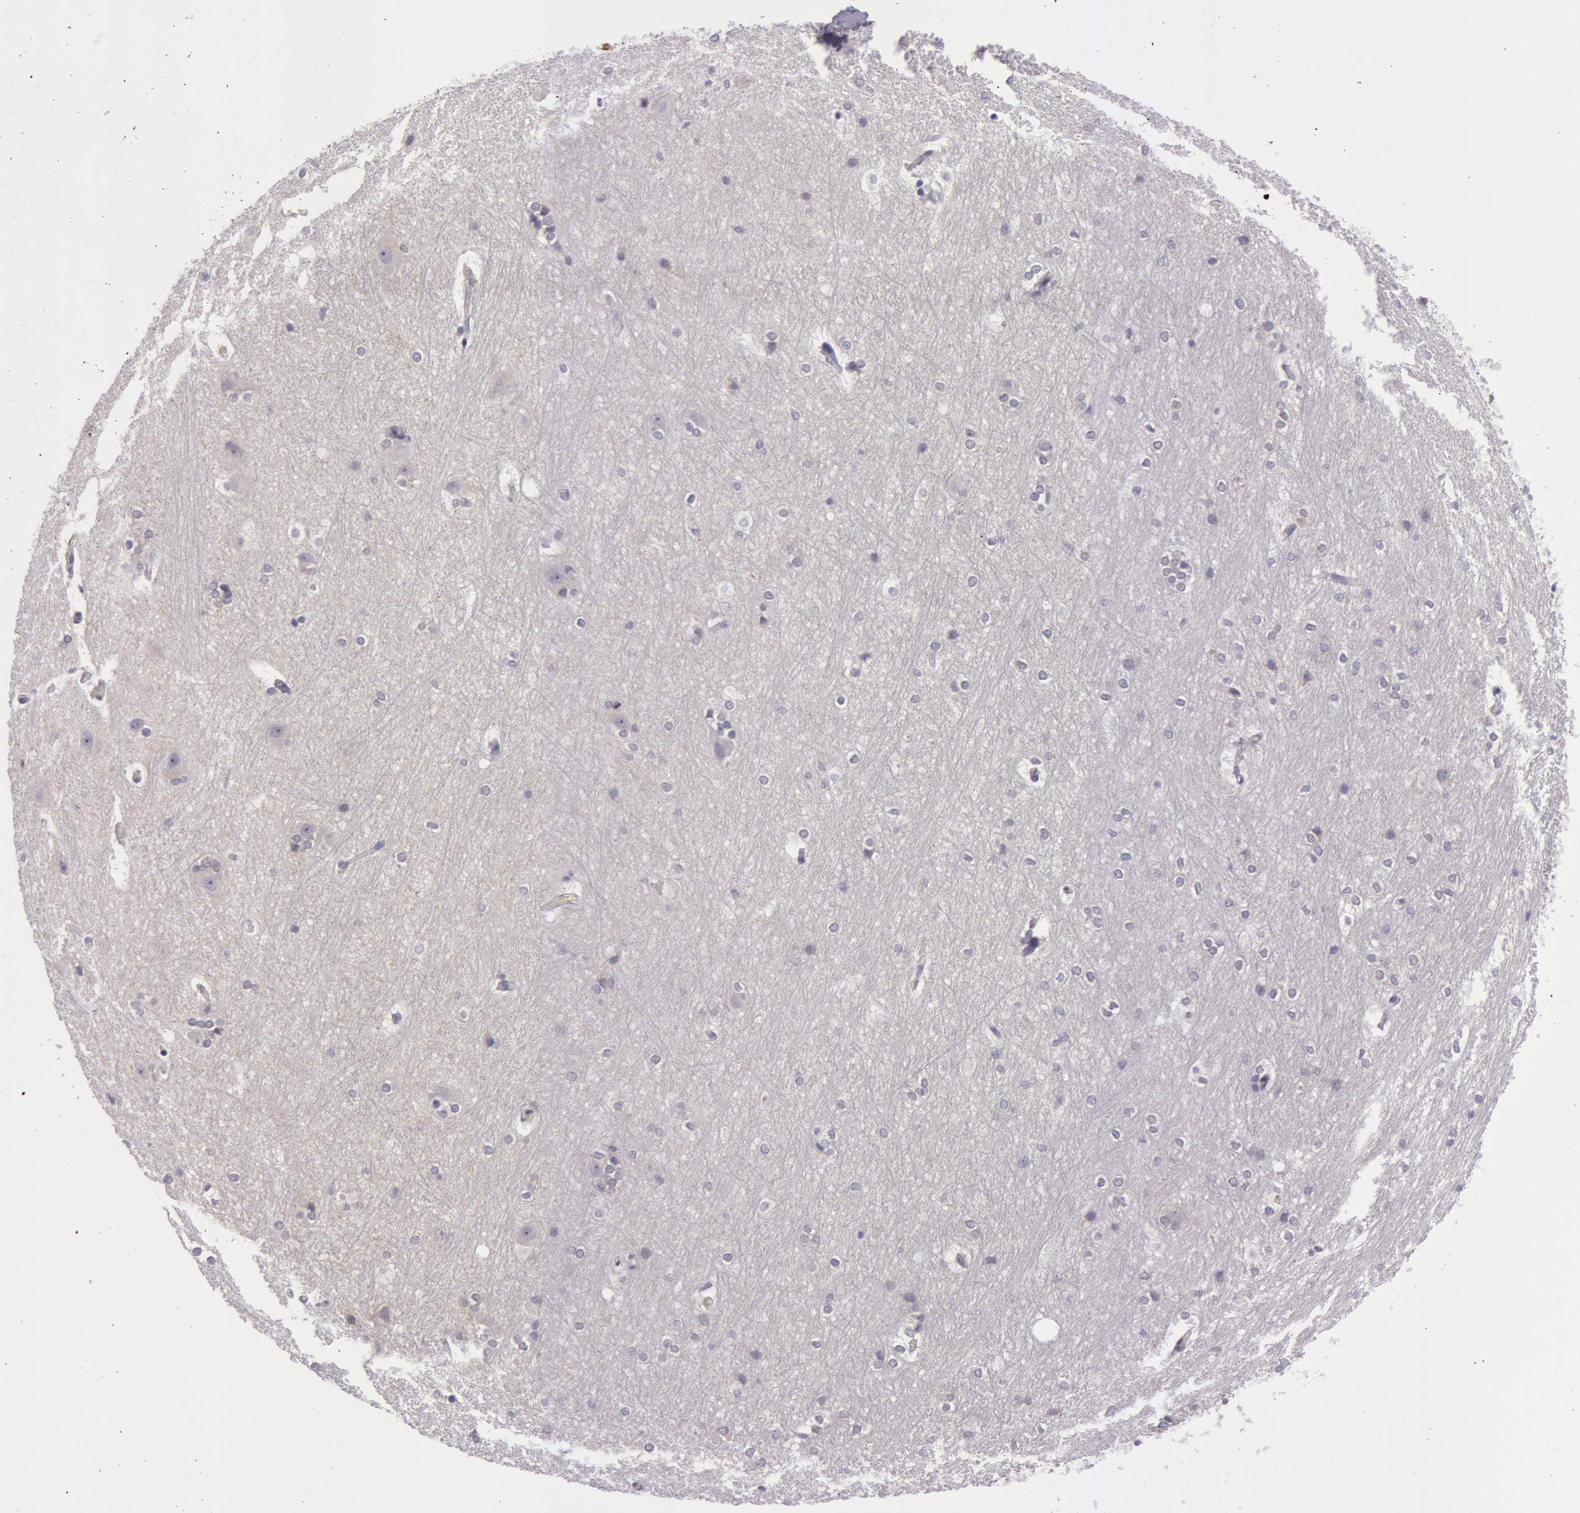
{"staining": {"intensity": "negative", "quantity": "none", "location": "none"}, "tissue": "hippocampus", "cell_type": "Glial cells", "image_type": "normal", "snomed": [{"axis": "morphology", "description": "Normal tissue, NOS"}, {"axis": "topography", "description": "Hippocampus"}], "caption": "Protein analysis of unremarkable hippocampus shows no significant positivity in glial cells. (DAB (3,3'-diaminobenzidine) immunohistochemistry with hematoxylin counter stain).", "gene": "IL1RN", "patient": {"sex": "female", "age": 19}}